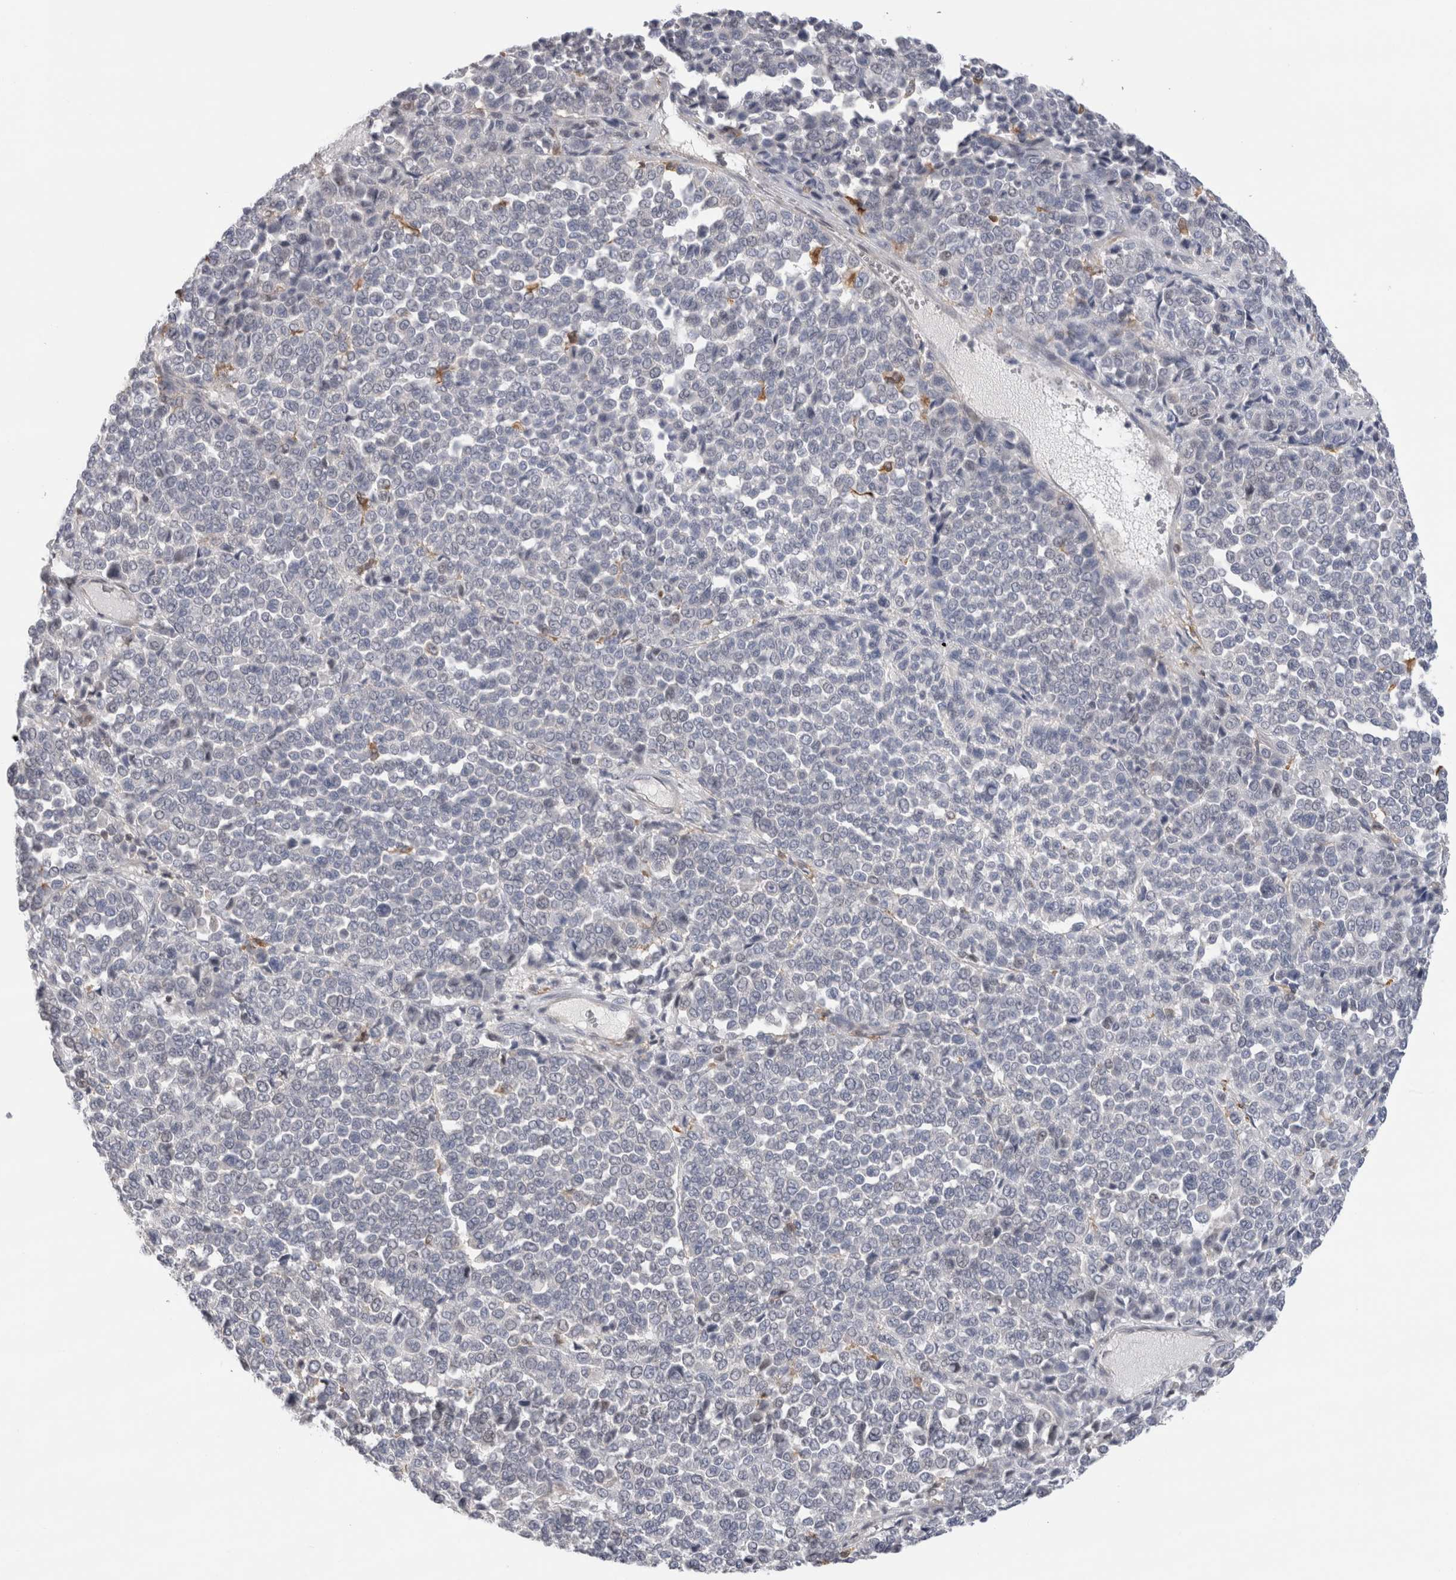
{"staining": {"intensity": "negative", "quantity": "none", "location": "none"}, "tissue": "melanoma", "cell_type": "Tumor cells", "image_type": "cancer", "snomed": [{"axis": "morphology", "description": "Malignant melanoma, Metastatic site"}, {"axis": "topography", "description": "Pancreas"}], "caption": "Tumor cells are negative for brown protein staining in malignant melanoma (metastatic site).", "gene": "SYTL5", "patient": {"sex": "female", "age": 30}}